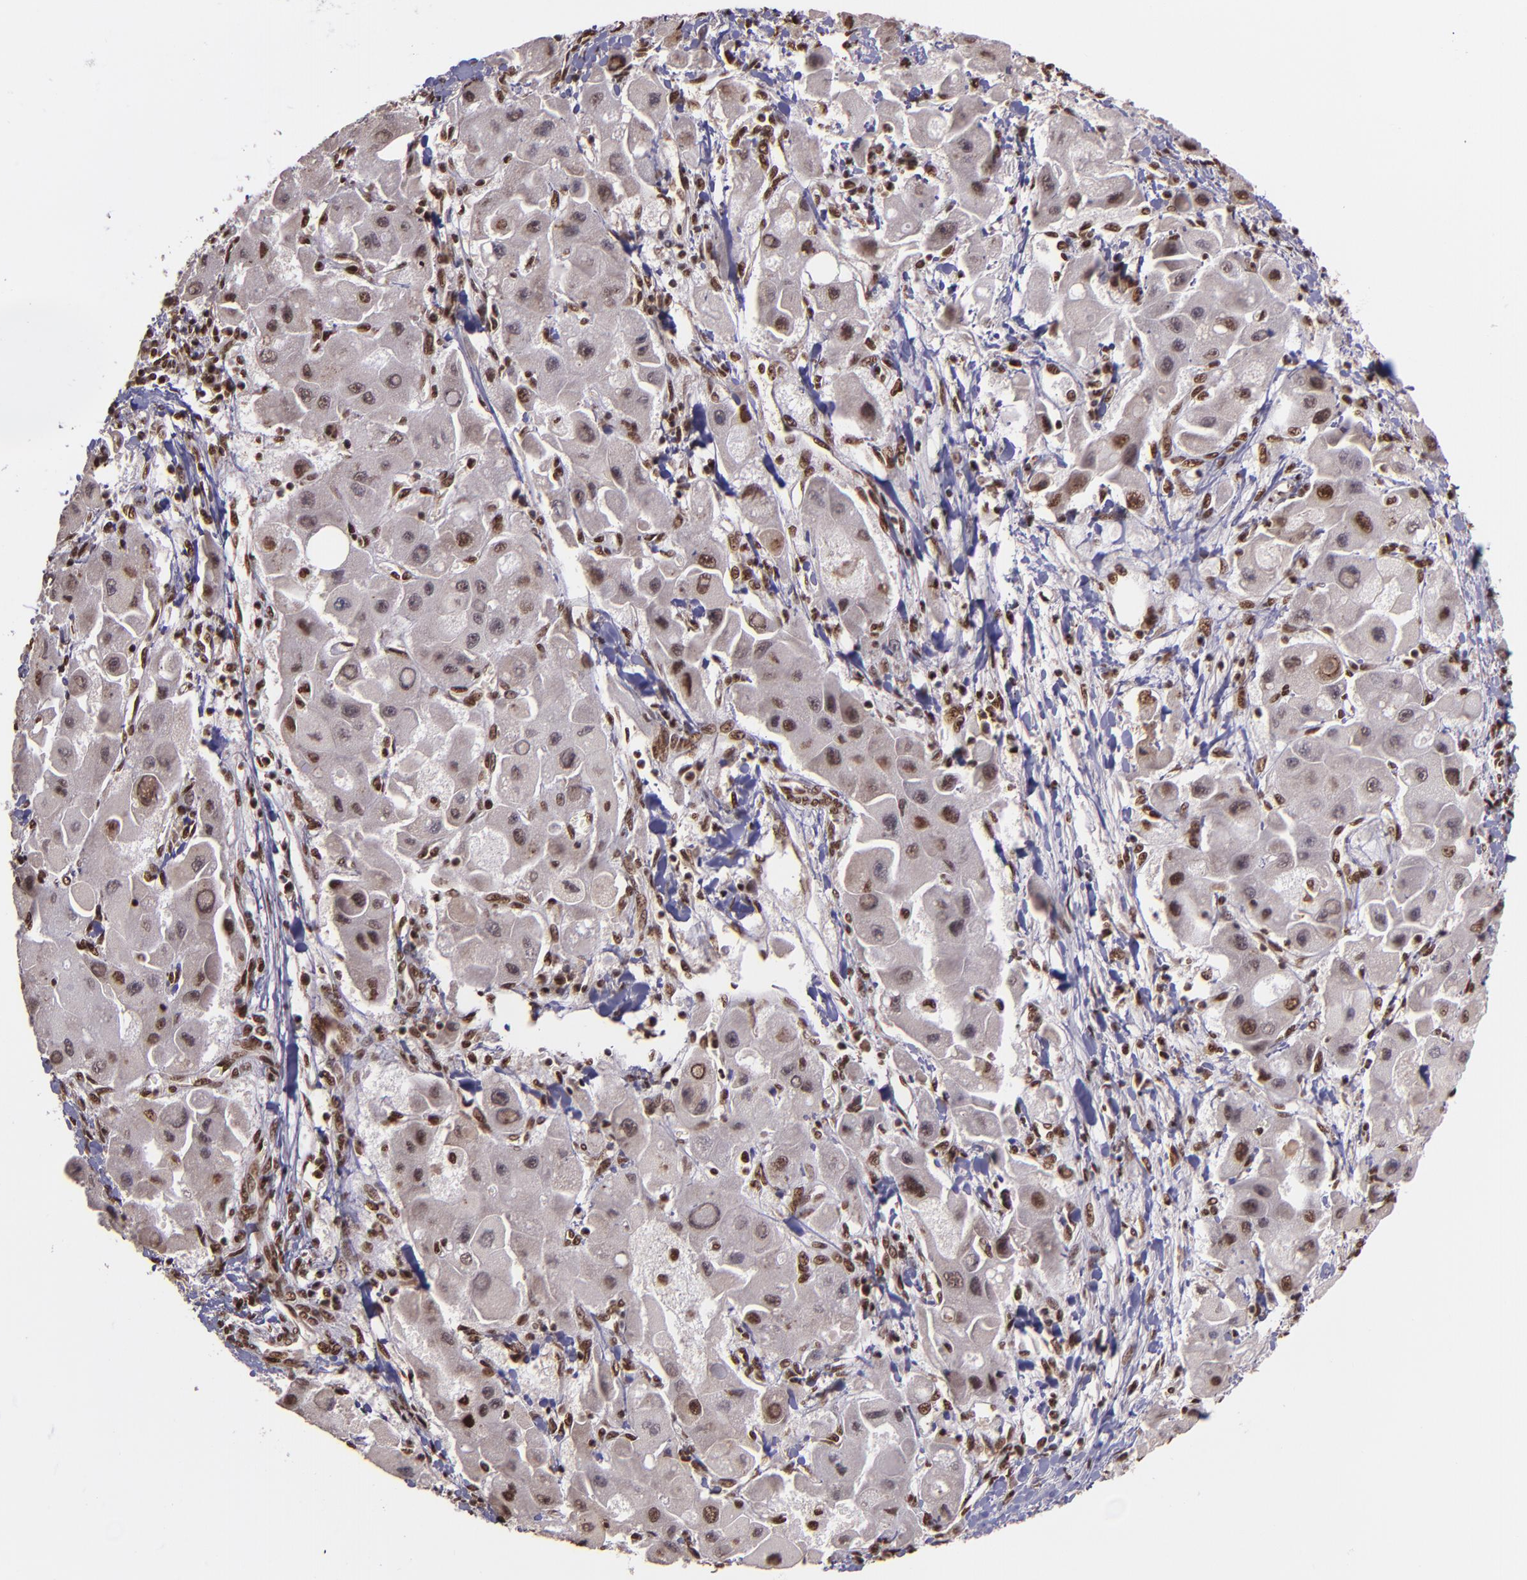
{"staining": {"intensity": "moderate", "quantity": "25%-75%", "location": "nuclear"}, "tissue": "liver cancer", "cell_type": "Tumor cells", "image_type": "cancer", "snomed": [{"axis": "morphology", "description": "Carcinoma, Hepatocellular, NOS"}, {"axis": "topography", "description": "Liver"}], "caption": "Protein analysis of liver cancer tissue reveals moderate nuclear expression in approximately 25%-75% of tumor cells. The staining was performed using DAB (3,3'-diaminobenzidine) to visualize the protein expression in brown, while the nuclei were stained in blue with hematoxylin (Magnification: 20x).", "gene": "PQBP1", "patient": {"sex": "male", "age": 24}}